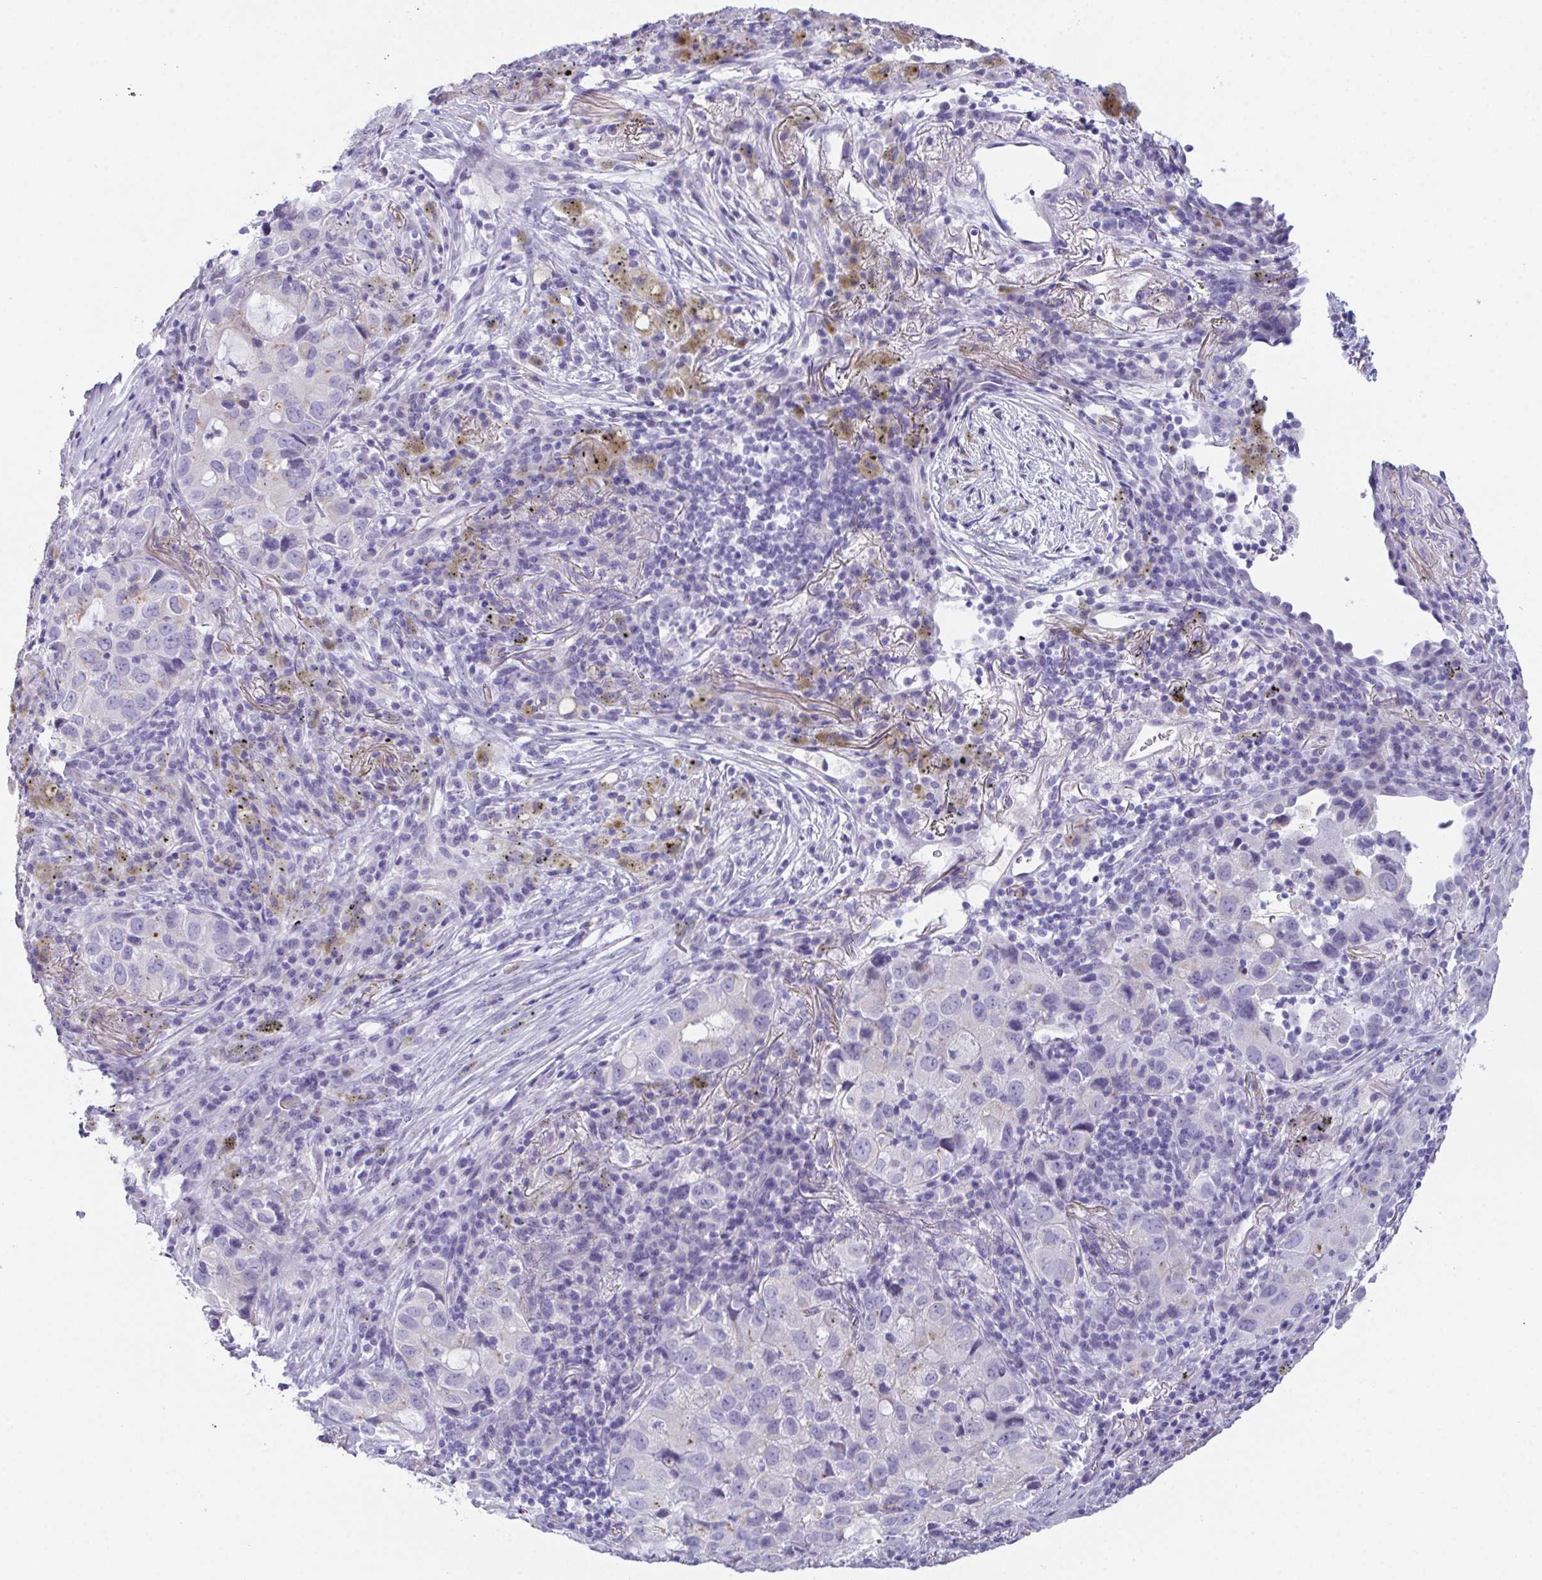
{"staining": {"intensity": "negative", "quantity": "none", "location": "none"}, "tissue": "lung cancer", "cell_type": "Tumor cells", "image_type": "cancer", "snomed": [{"axis": "morphology", "description": "Normal morphology"}, {"axis": "morphology", "description": "Adenocarcinoma, NOS"}, {"axis": "topography", "description": "Lymph node"}, {"axis": "topography", "description": "Lung"}], "caption": "A photomicrograph of human lung adenocarcinoma is negative for staining in tumor cells.", "gene": "TEX19", "patient": {"sex": "female", "age": 51}}